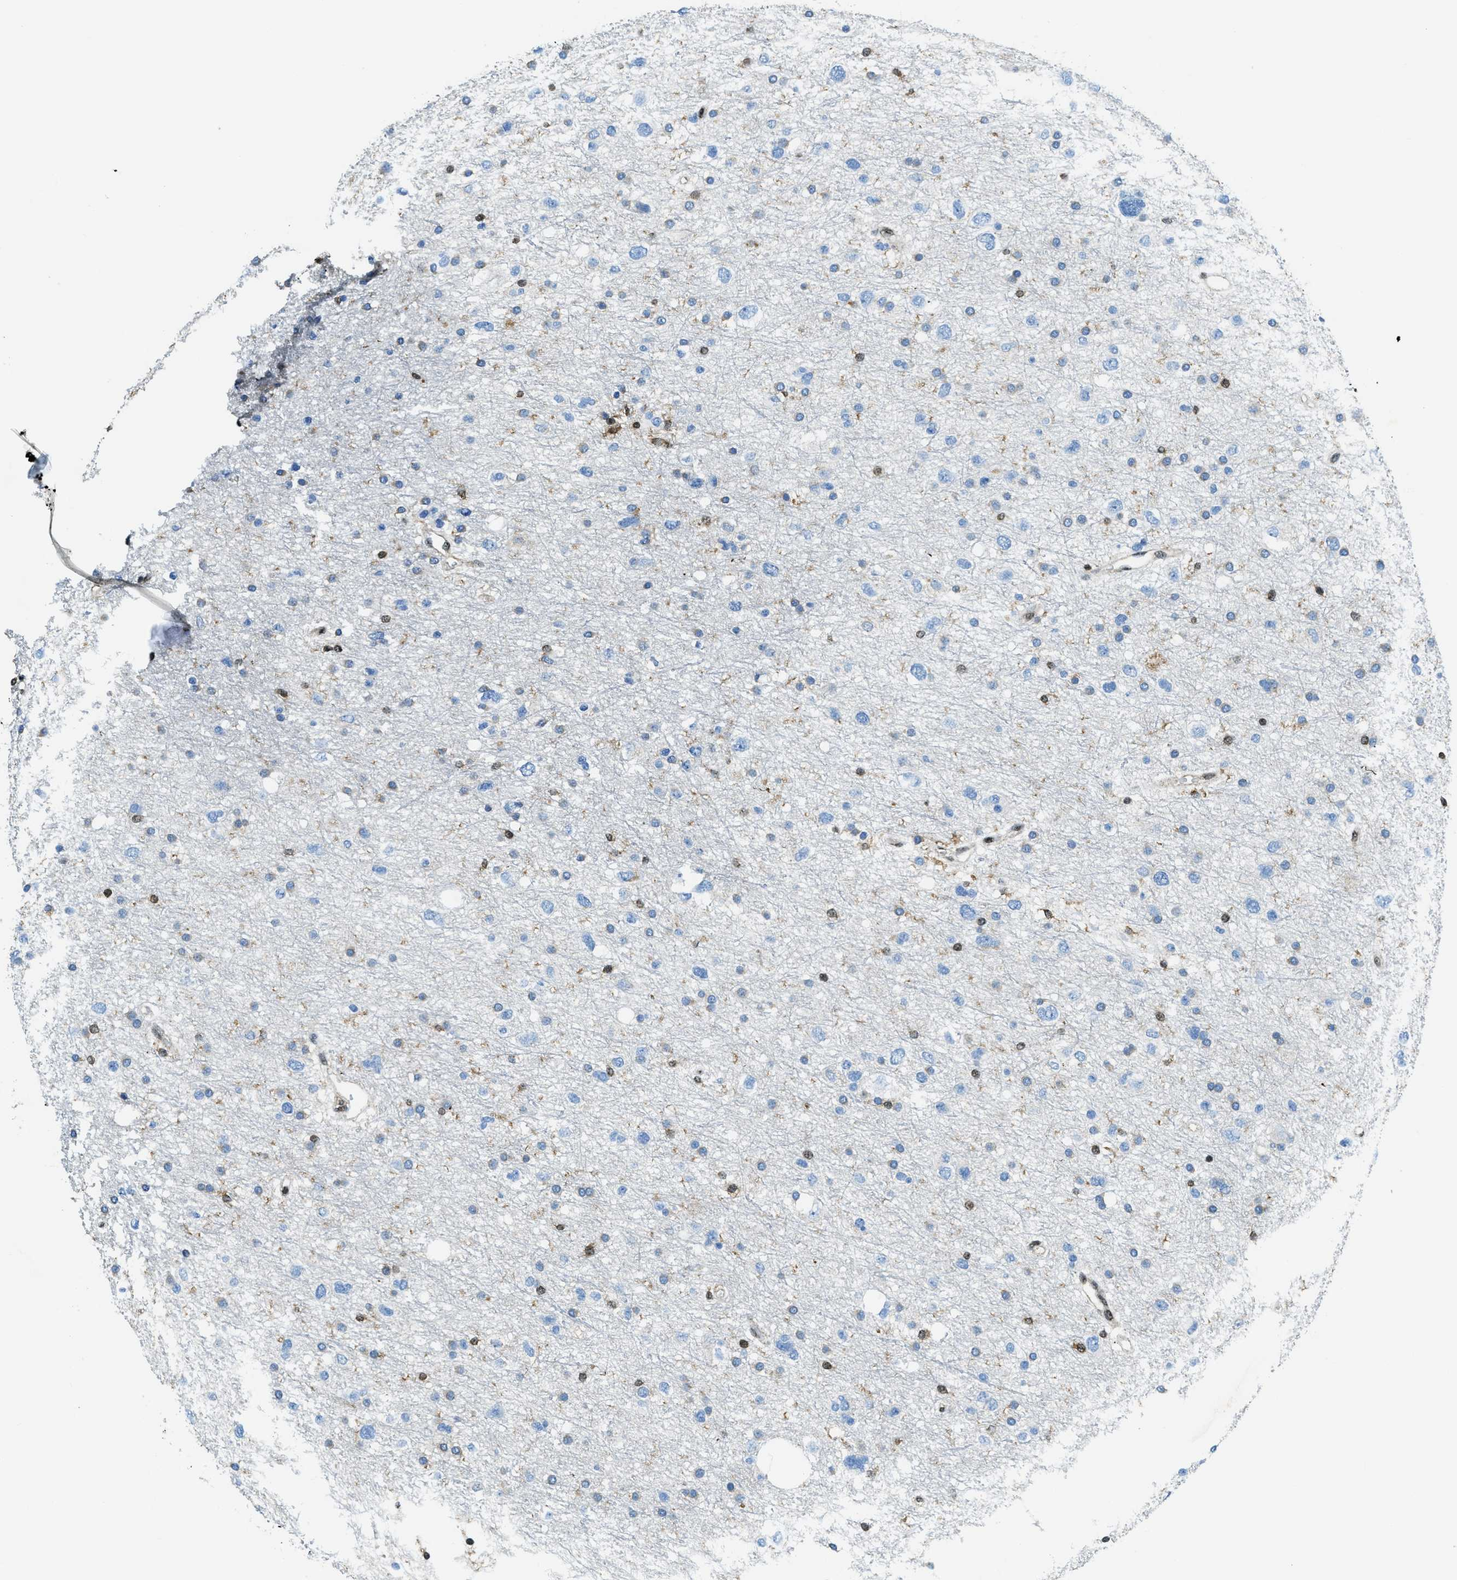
{"staining": {"intensity": "negative", "quantity": "none", "location": "none"}, "tissue": "glioma", "cell_type": "Tumor cells", "image_type": "cancer", "snomed": [{"axis": "morphology", "description": "Glioma, malignant, Low grade"}, {"axis": "topography", "description": "Brain"}], "caption": "High power microscopy micrograph of an IHC image of glioma, revealing no significant expression in tumor cells.", "gene": "SP100", "patient": {"sex": "female", "age": 37}}